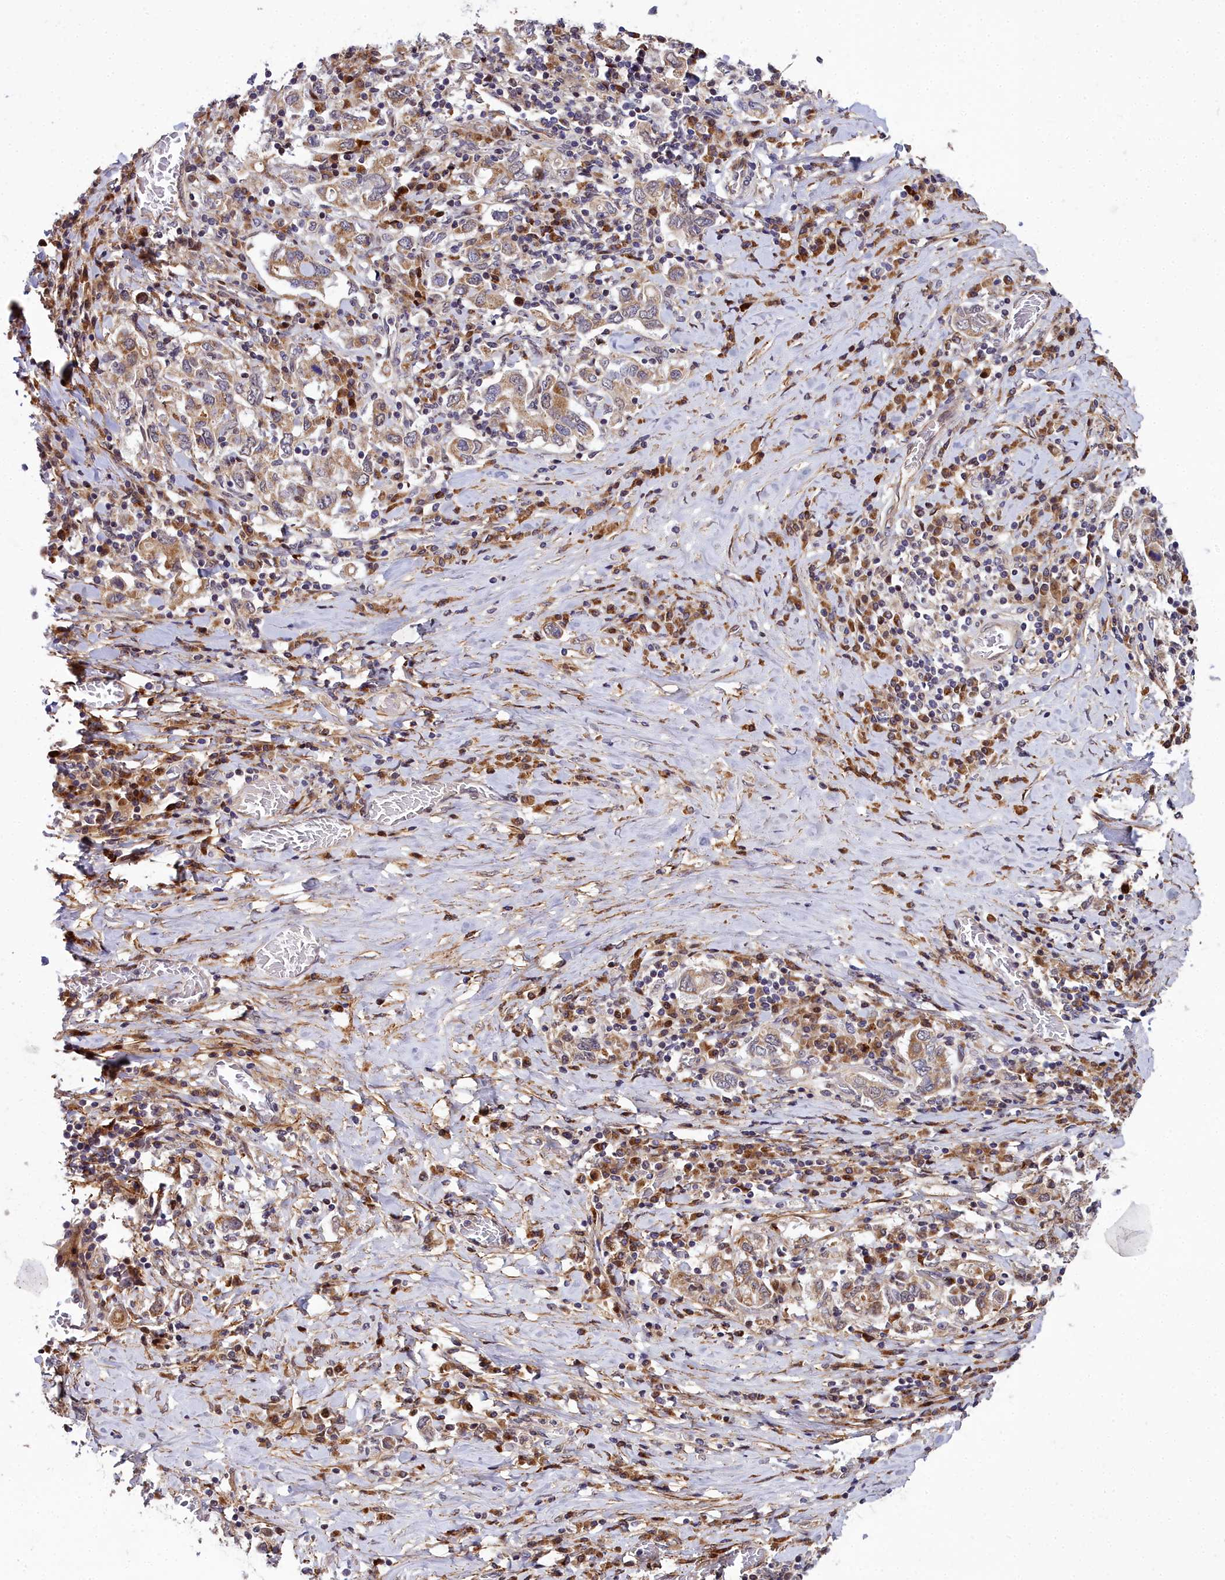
{"staining": {"intensity": "moderate", "quantity": ">75%", "location": "cytoplasmic/membranous"}, "tissue": "stomach cancer", "cell_type": "Tumor cells", "image_type": "cancer", "snomed": [{"axis": "morphology", "description": "Adenocarcinoma, NOS"}, {"axis": "topography", "description": "Stomach, upper"}, {"axis": "topography", "description": "Stomach"}], "caption": "Brown immunohistochemical staining in human stomach cancer (adenocarcinoma) shows moderate cytoplasmic/membranous positivity in approximately >75% of tumor cells.", "gene": "MRPS11", "patient": {"sex": "male", "age": 62}}